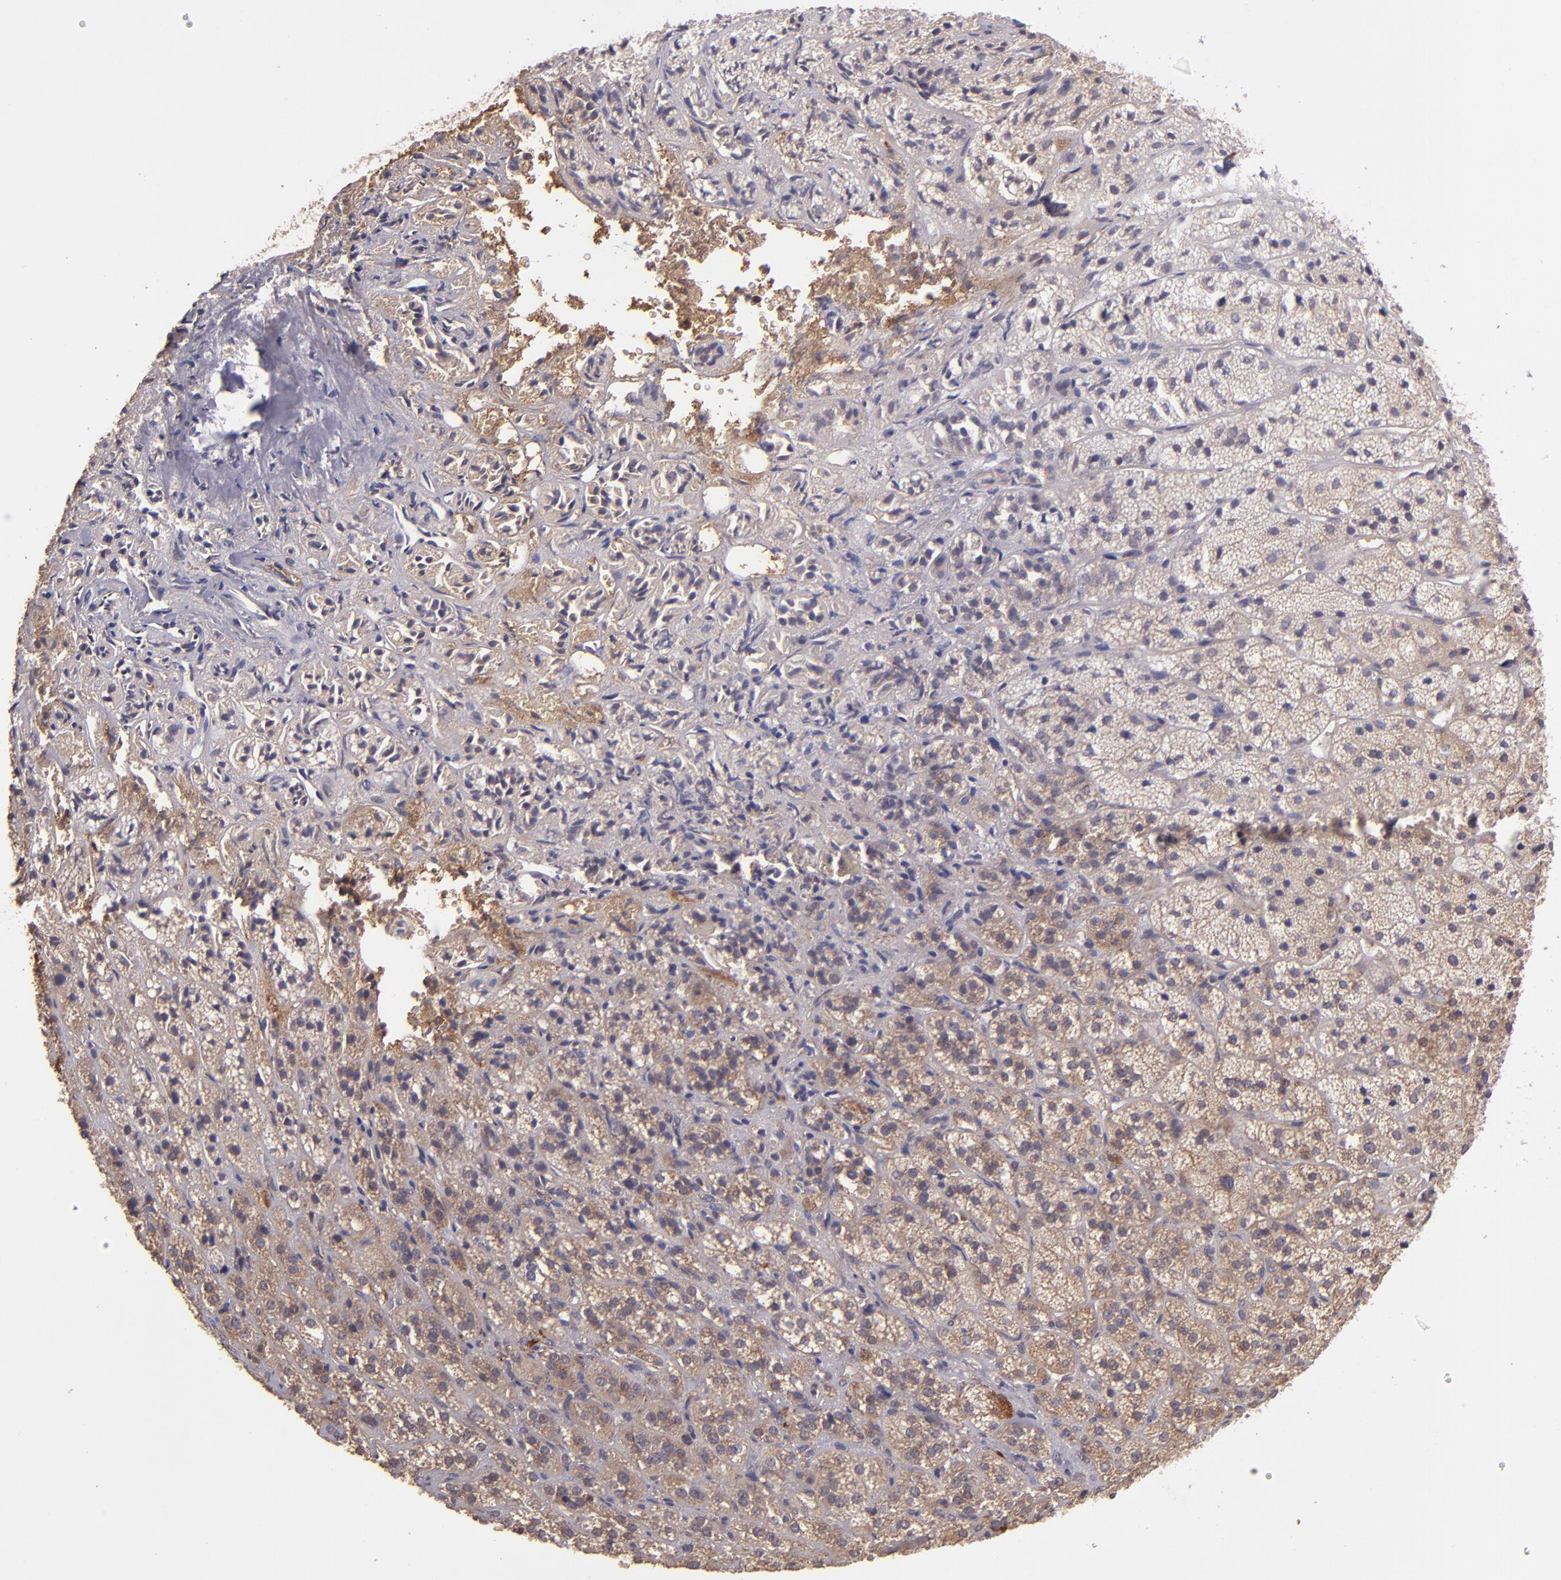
{"staining": {"intensity": "moderate", "quantity": ">75%", "location": "cytoplasmic/membranous,nuclear"}, "tissue": "adrenal gland", "cell_type": "Glandular cells", "image_type": "normal", "snomed": [{"axis": "morphology", "description": "Normal tissue, NOS"}, {"axis": "topography", "description": "Adrenal gland"}], "caption": "IHC image of unremarkable human adrenal gland stained for a protein (brown), which shows medium levels of moderate cytoplasmic/membranous,nuclear positivity in about >75% of glandular cells.", "gene": "USP51", "patient": {"sex": "female", "age": 71}}